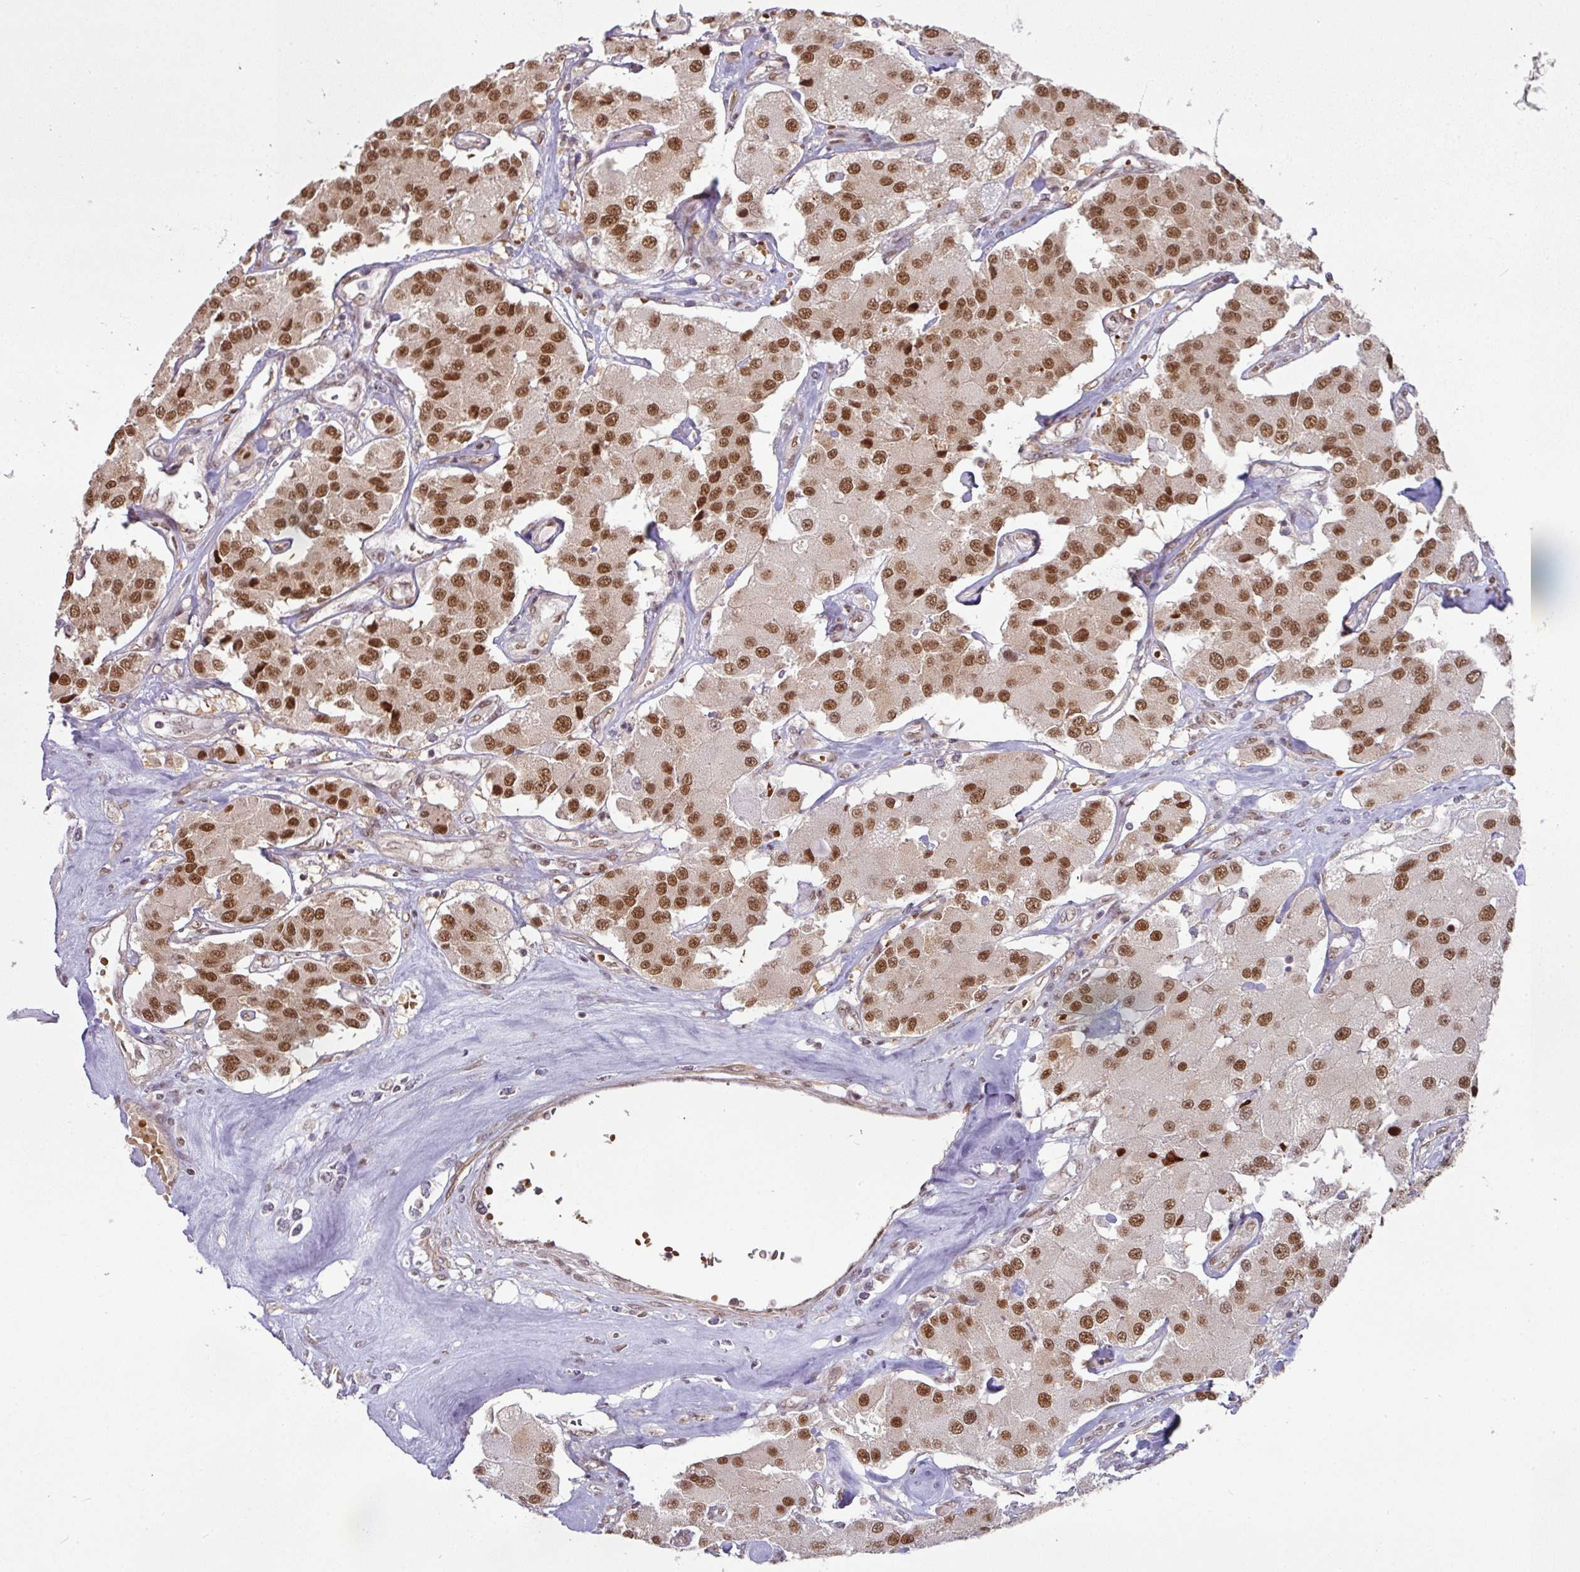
{"staining": {"intensity": "strong", "quantity": ">75%", "location": "nuclear"}, "tissue": "carcinoid", "cell_type": "Tumor cells", "image_type": "cancer", "snomed": [{"axis": "morphology", "description": "Carcinoid, malignant, NOS"}, {"axis": "topography", "description": "Pancreas"}], "caption": "Immunohistochemical staining of carcinoid shows high levels of strong nuclear staining in approximately >75% of tumor cells.", "gene": "NCOA5", "patient": {"sex": "male", "age": 41}}